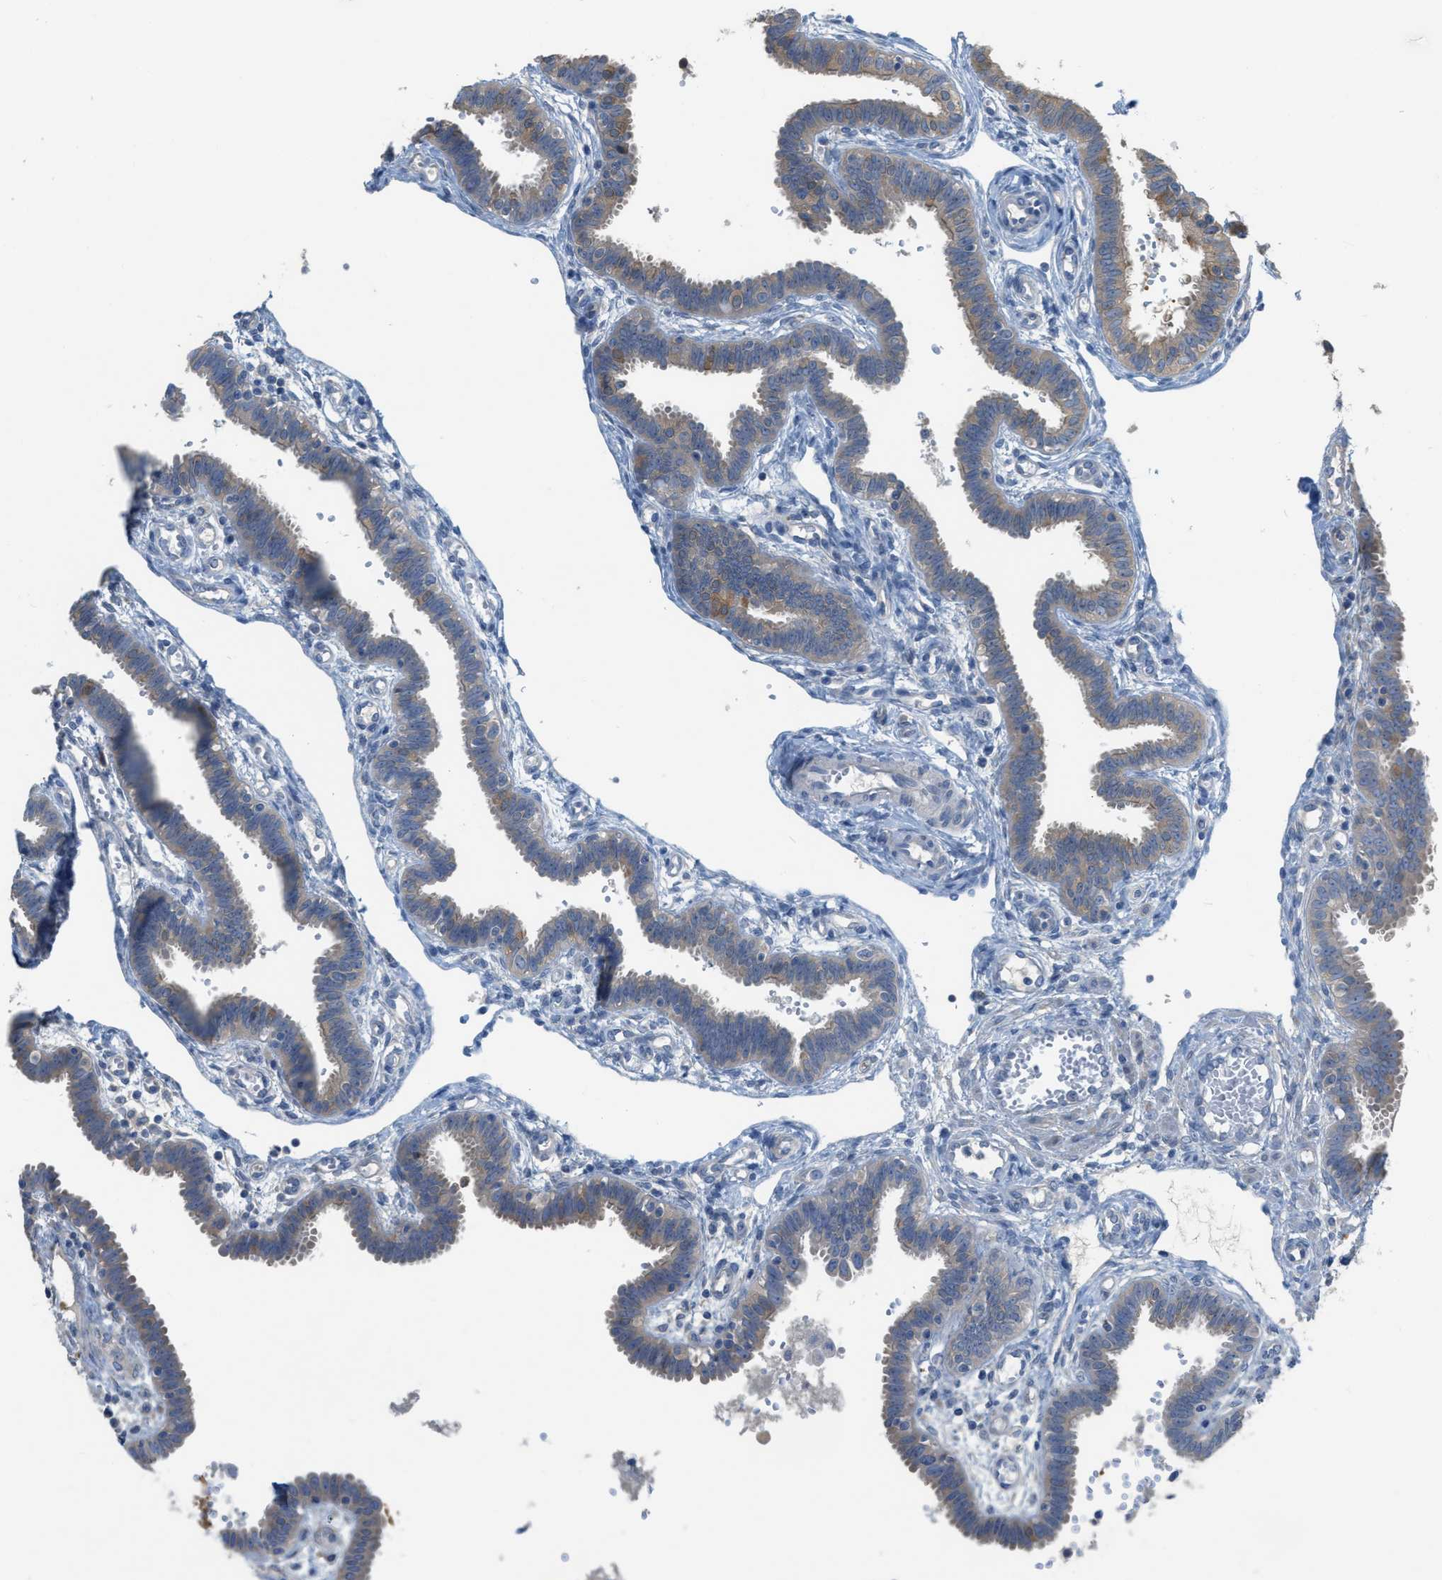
{"staining": {"intensity": "moderate", "quantity": ">75%", "location": "cytoplasmic/membranous"}, "tissue": "fallopian tube", "cell_type": "Glandular cells", "image_type": "normal", "snomed": [{"axis": "morphology", "description": "Normal tissue, NOS"}, {"axis": "topography", "description": "Fallopian tube"}, {"axis": "topography", "description": "Placenta"}], "caption": "This is an image of immunohistochemistry staining of benign fallopian tube, which shows moderate expression in the cytoplasmic/membranous of glandular cells.", "gene": "UBA5", "patient": {"sex": "female", "age": 32}}